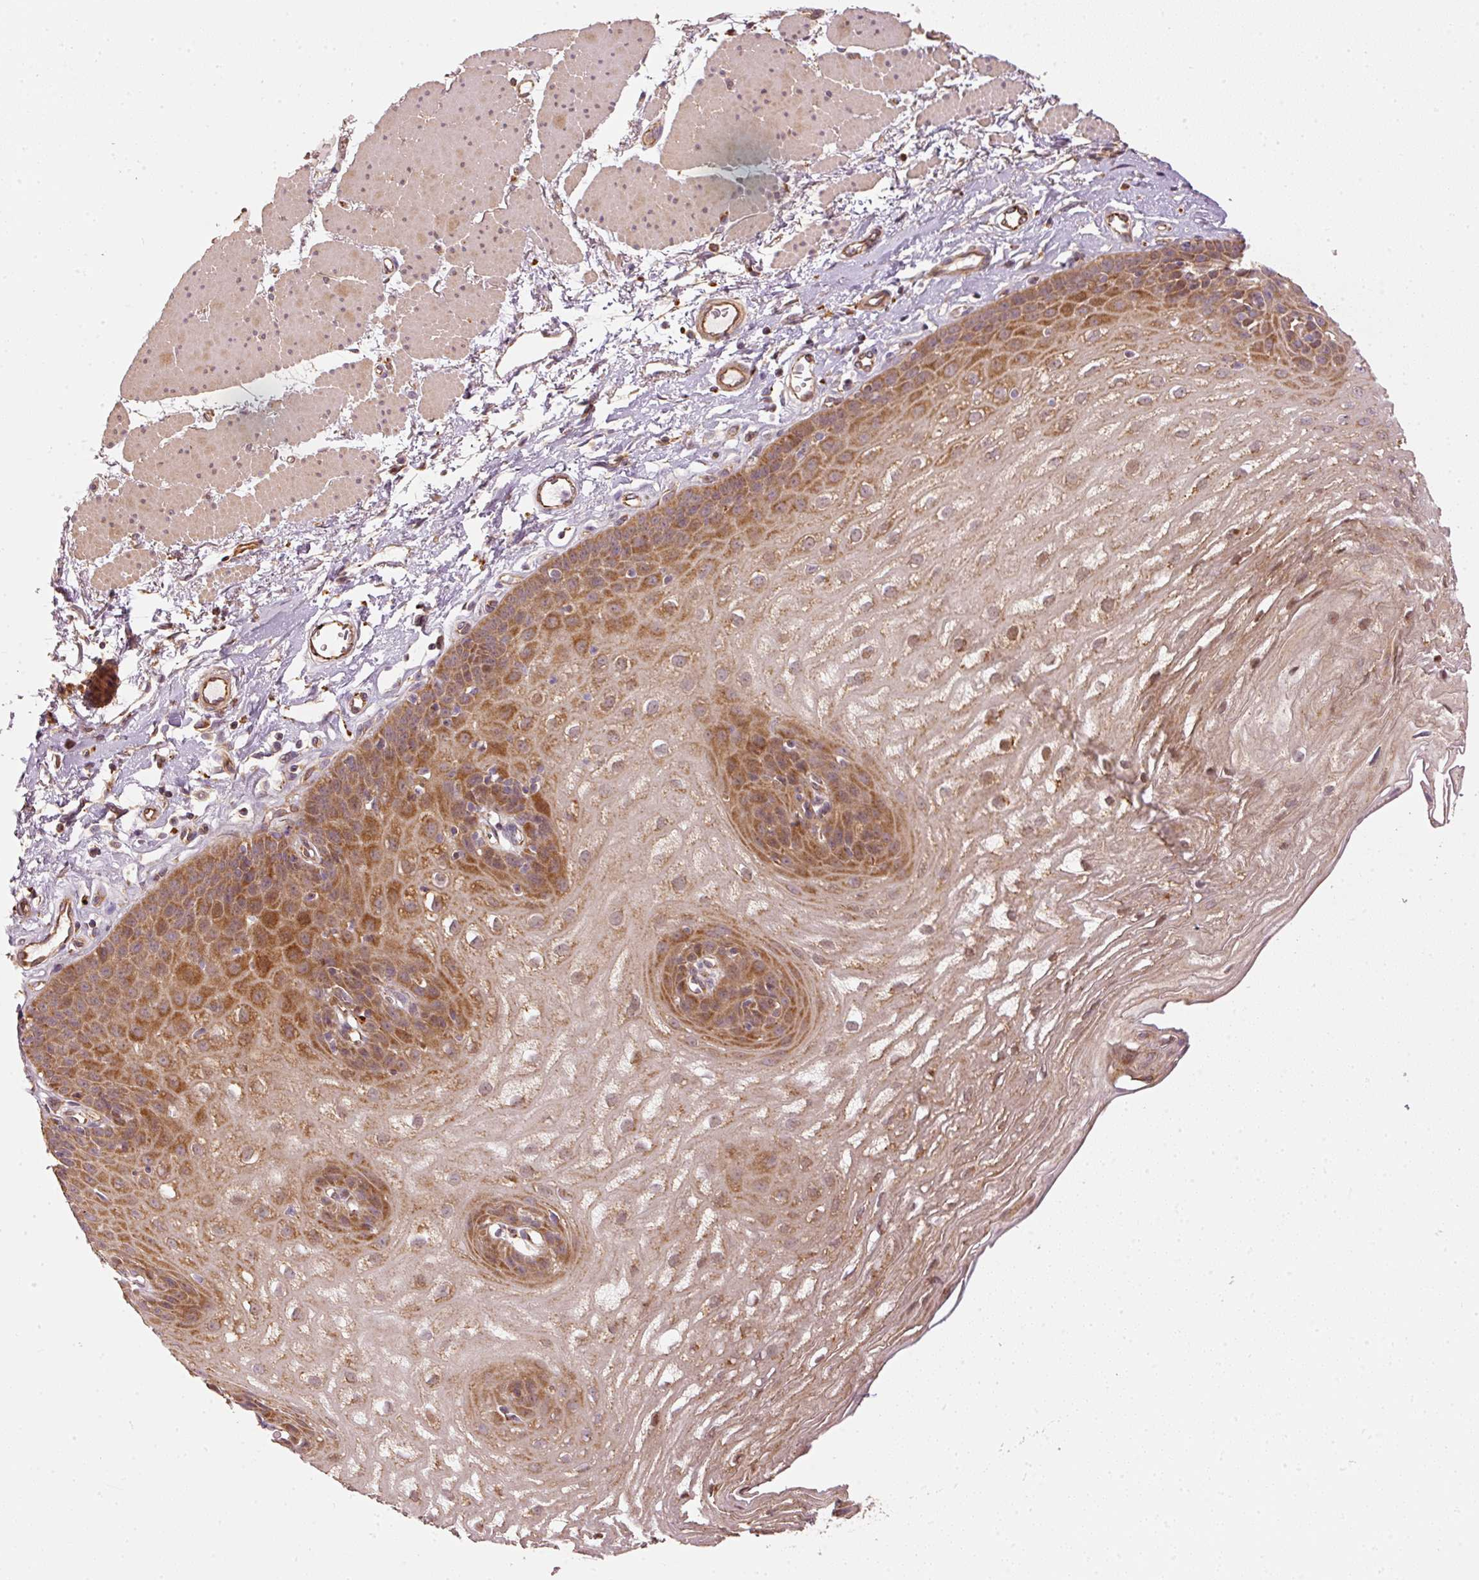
{"staining": {"intensity": "strong", "quantity": "25%-75%", "location": "cytoplasmic/membranous"}, "tissue": "esophagus", "cell_type": "Squamous epithelial cells", "image_type": "normal", "snomed": [{"axis": "morphology", "description": "Normal tissue, NOS"}, {"axis": "topography", "description": "Esophagus"}], "caption": "A high amount of strong cytoplasmic/membranous expression is appreciated in about 25%-75% of squamous epithelial cells in unremarkable esophagus. The protein of interest is shown in brown color, while the nuclei are stained blue.", "gene": "MTHFD1L", "patient": {"sex": "female", "age": 81}}